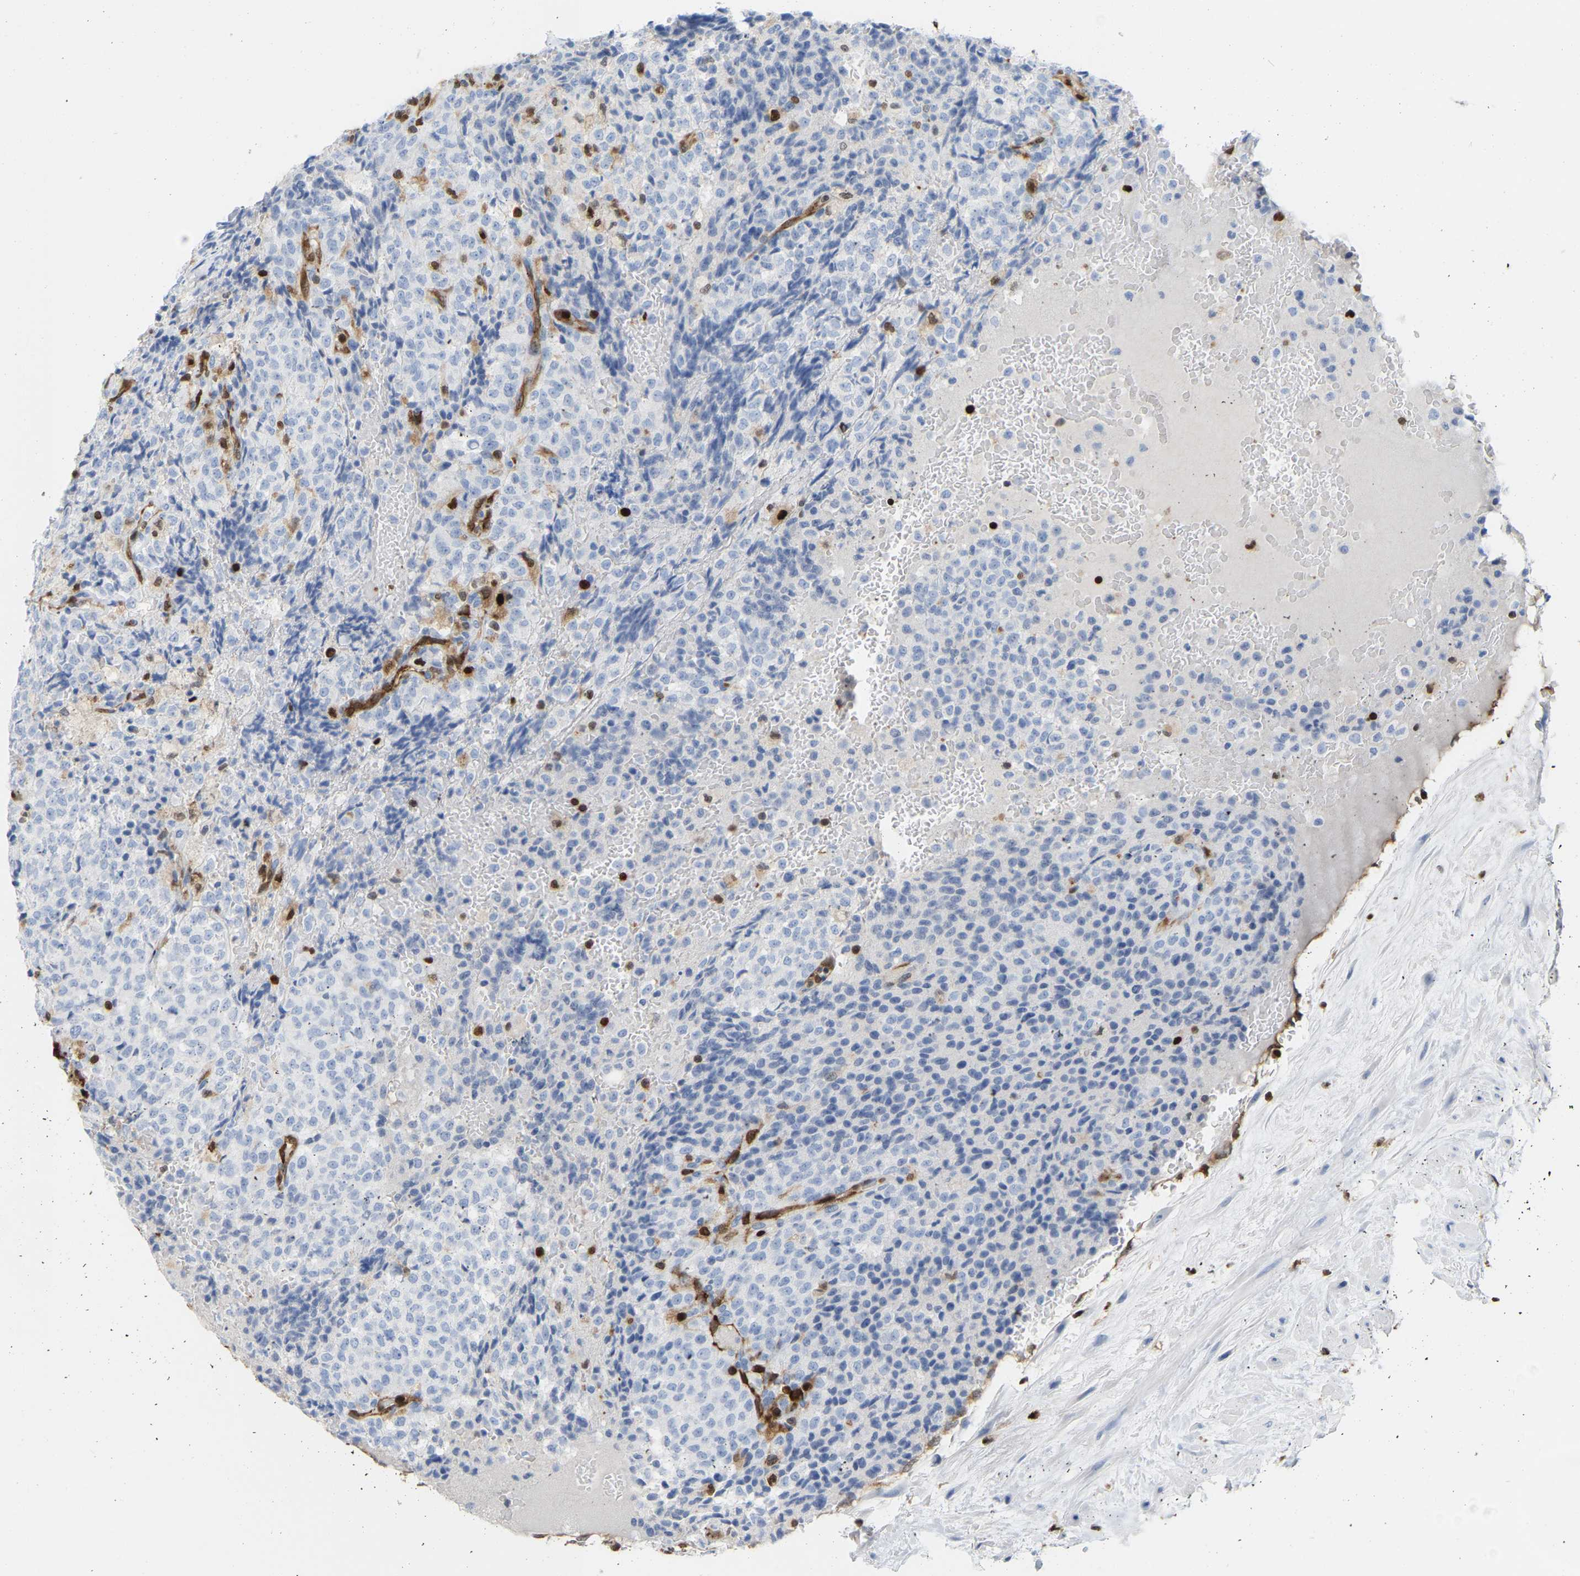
{"staining": {"intensity": "negative", "quantity": "none", "location": "none"}, "tissue": "testis cancer", "cell_type": "Tumor cells", "image_type": "cancer", "snomed": [{"axis": "morphology", "description": "Seminoma, NOS"}, {"axis": "topography", "description": "Testis"}], "caption": "An image of seminoma (testis) stained for a protein exhibits no brown staining in tumor cells.", "gene": "GIMAP4", "patient": {"sex": "male", "age": 59}}